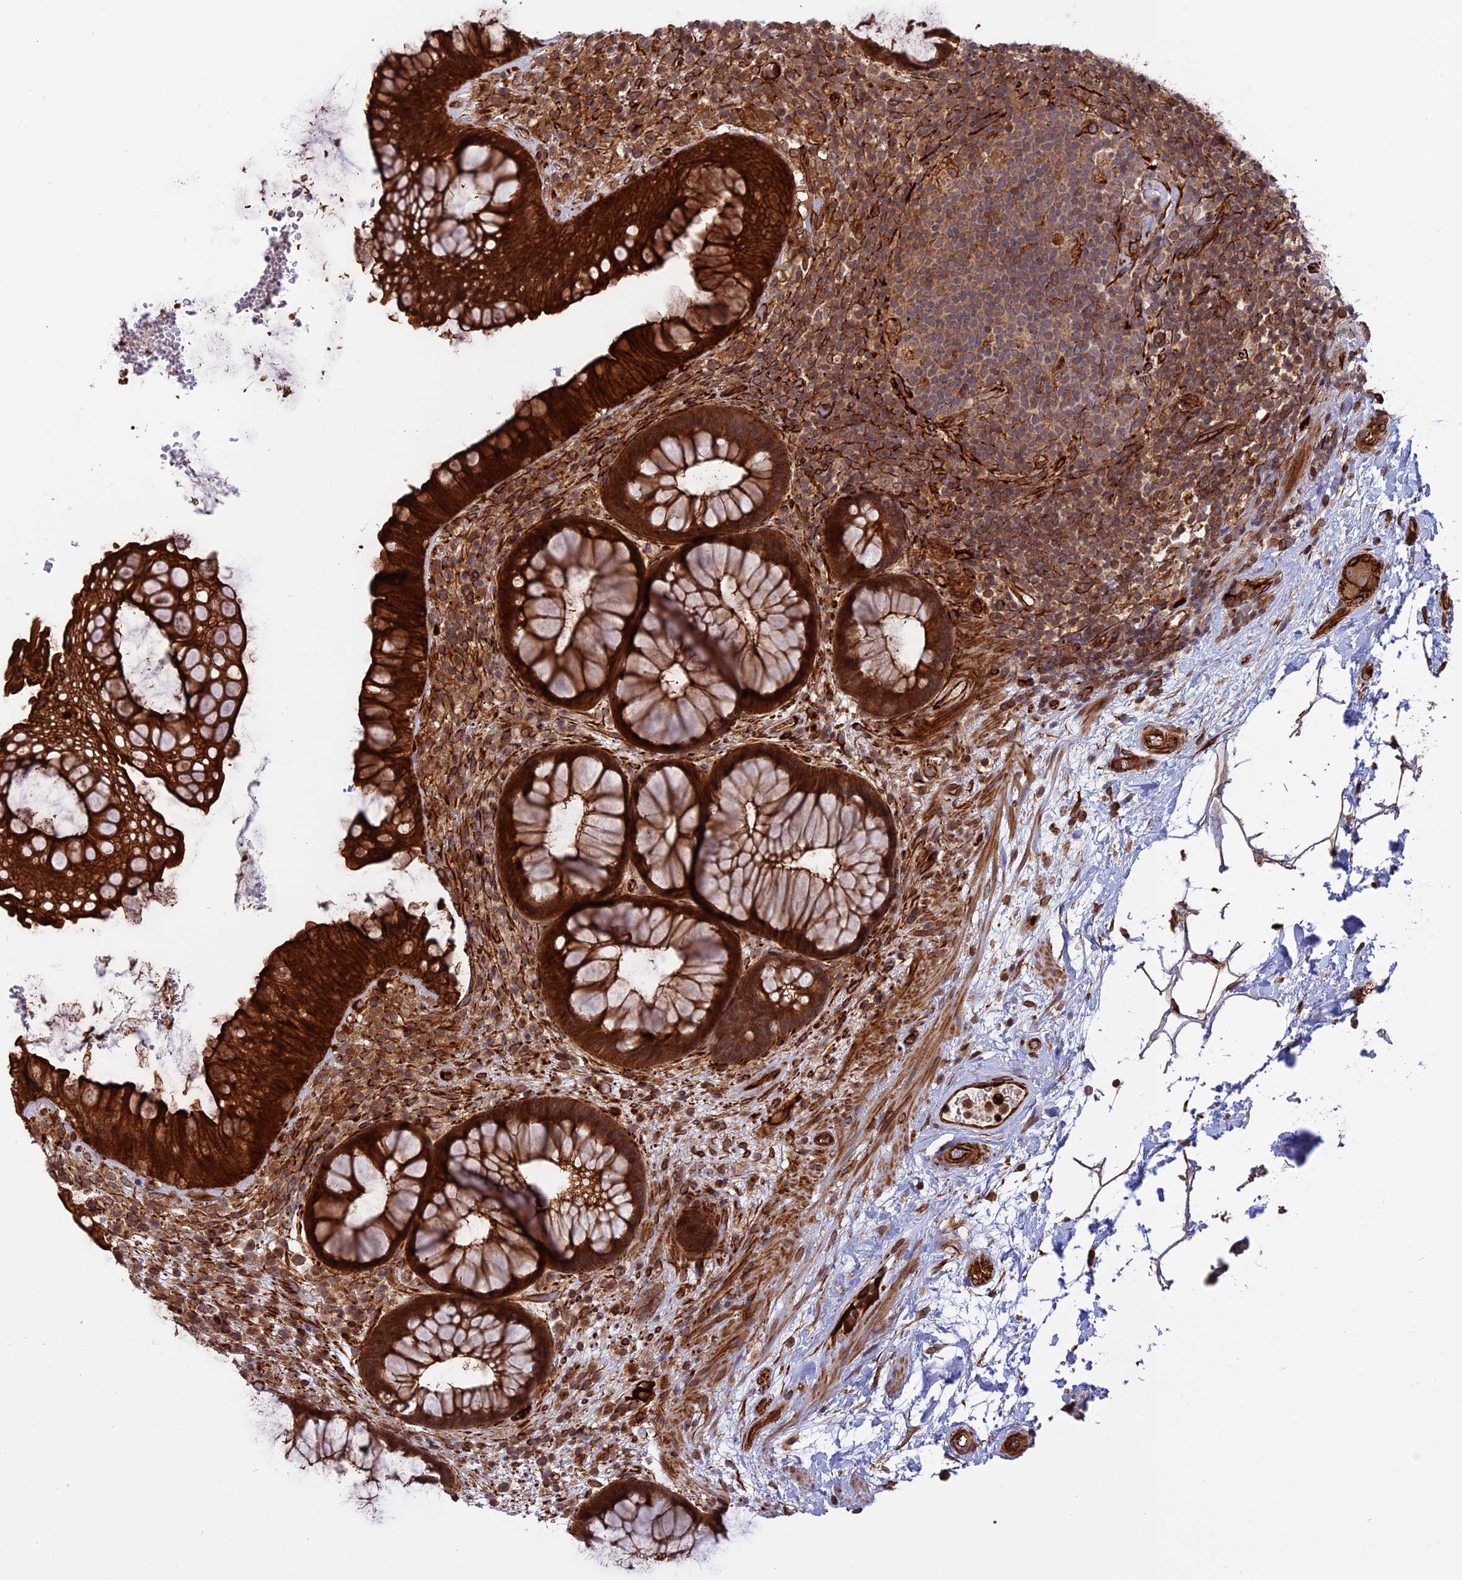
{"staining": {"intensity": "strong", "quantity": ">75%", "location": "cytoplasmic/membranous"}, "tissue": "rectum", "cell_type": "Glandular cells", "image_type": "normal", "snomed": [{"axis": "morphology", "description": "Normal tissue, NOS"}, {"axis": "topography", "description": "Rectum"}], "caption": "Rectum stained for a protein displays strong cytoplasmic/membranous positivity in glandular cells. (Stains: DAB (3,3'-diaminobenzidine) in brown, nuclei in blue, Microscopy: brightfield microscopy at high magnification).", "gene": "PHLDB3", "patient": {"sex": "male", "age": 51}}